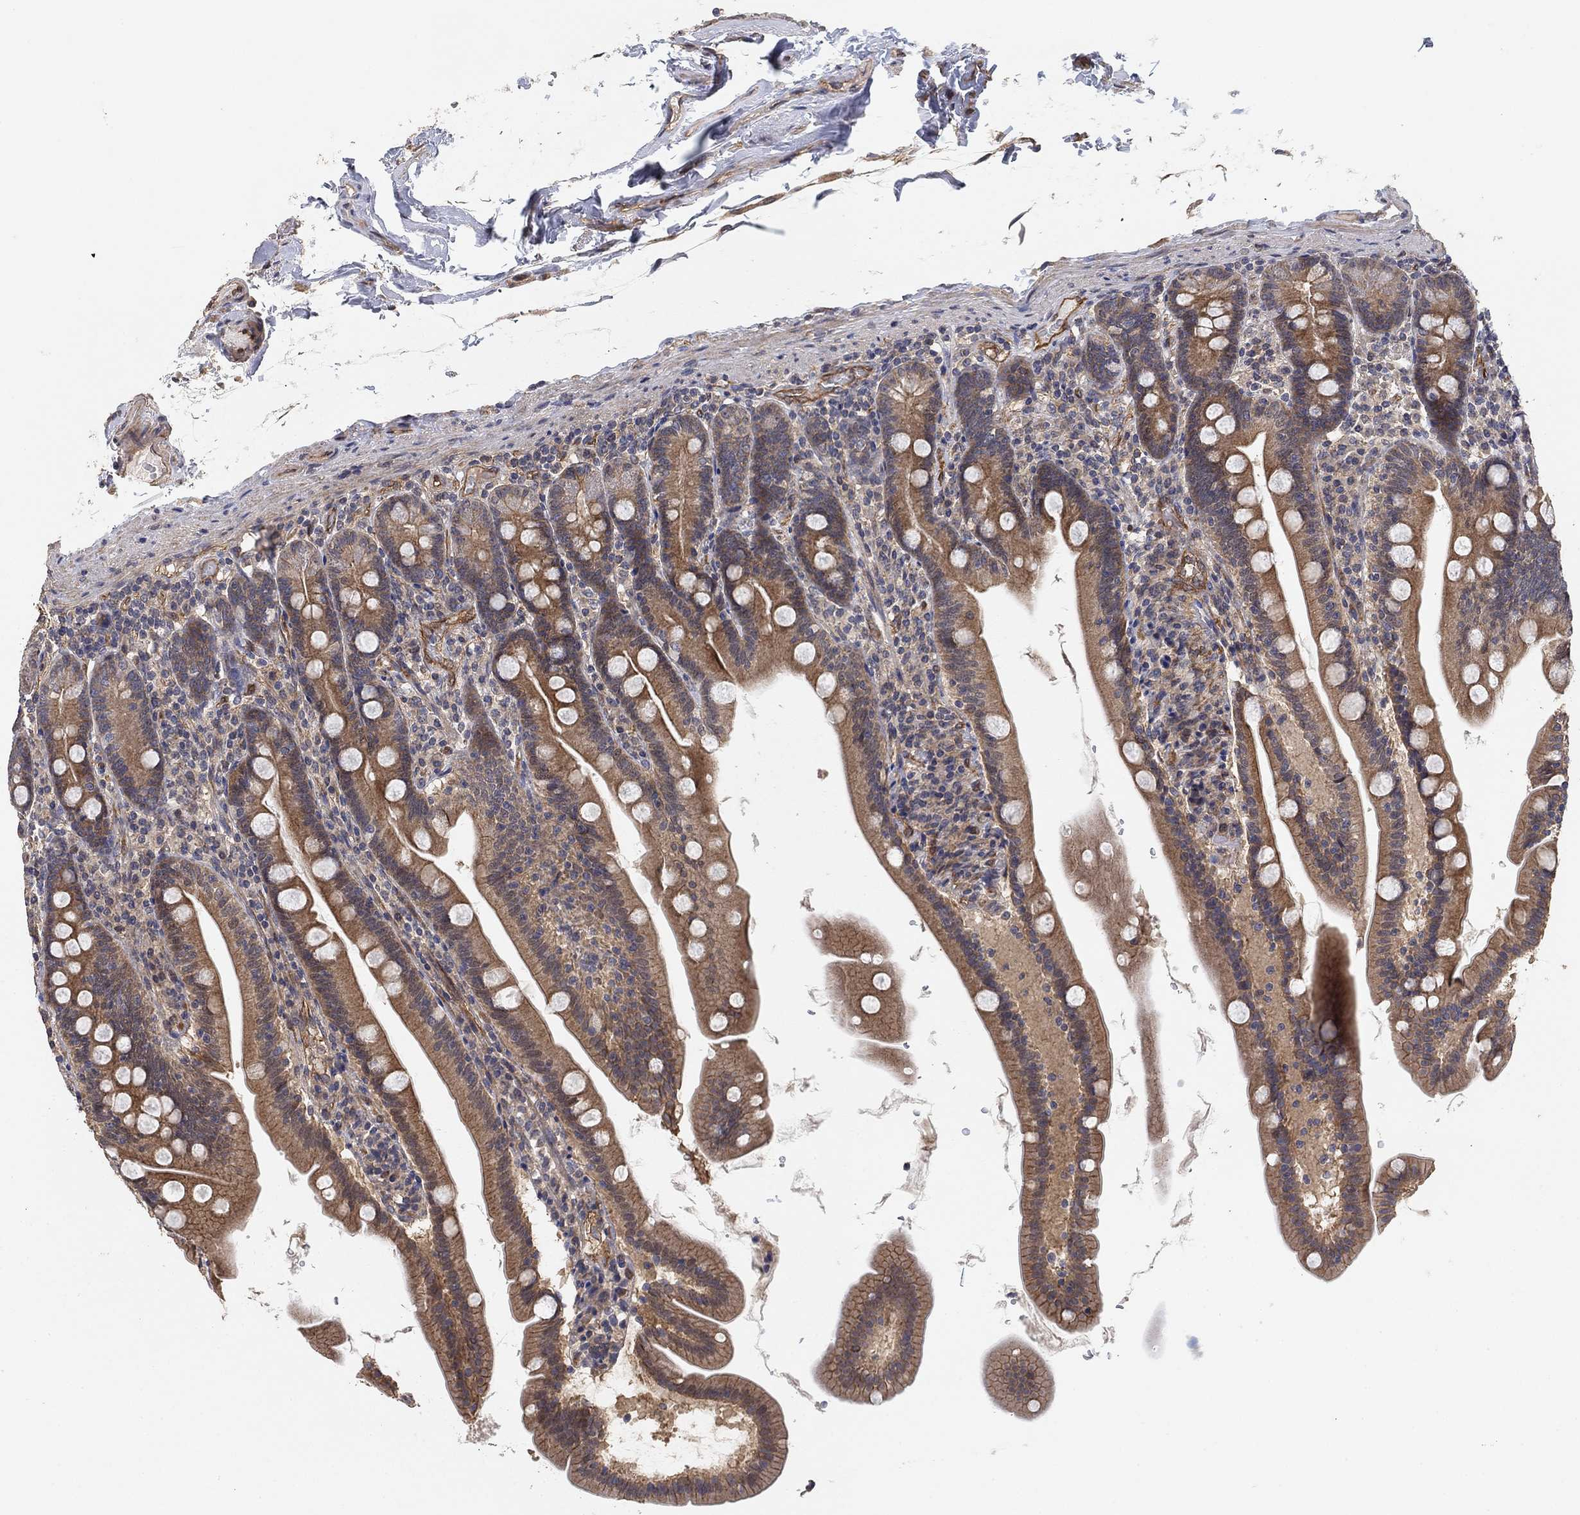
{"staining": {"intensity": "moderate", "quantity": ">75%", "location": "cytoplasmic/membranous"}, "tissue": "duodenum", "cell_type": "Glandular cells", "image_type": "normal", "snomed": [{"axis": "morphology", "description": "Normal tissue, NOS"}, {"axis": "topography", "description": "Duodenum"}], "caption": "Protein positivity by immunohistochemistry (IHC) displays moderate cytoplasmic/membranous expression in about >75% of glandular cells in unremarkable duodenum.", "gene": "MCUR1", "patient": {"sex": "female", "age": 67}}